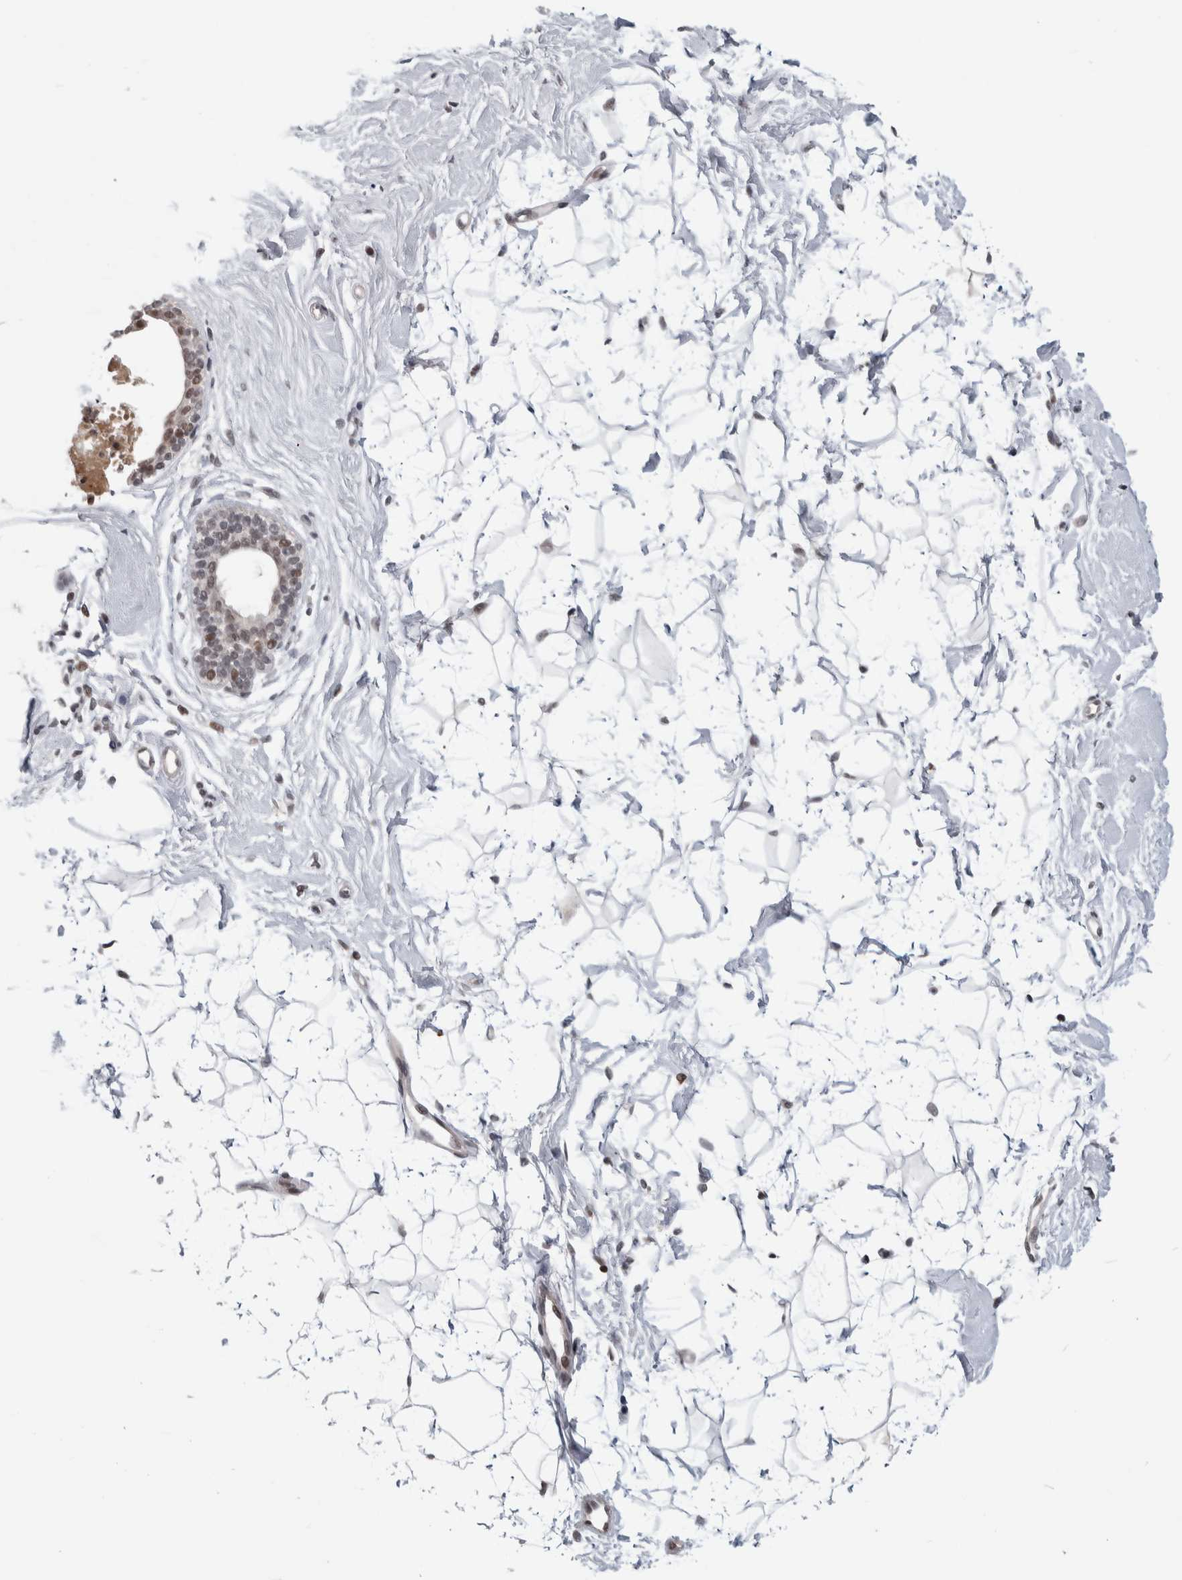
{"staining": {"intensity": "negative", "quantity": "none", "location": "none"}, "tissue": "breast", "cell_type": "Adipocytes", "image_type": "normal", "snomed": [{"axis": "morphology", "description": "Normal tissue, NOS"}, {"axis": "topography", "description": "Breast"}], "caption": "The image reveals no staining of adipocytes in normal breast. Nuclei are stained in blue.", "gene": "ZSCAN21", "patient": {"sex": "female", "age": 22}}